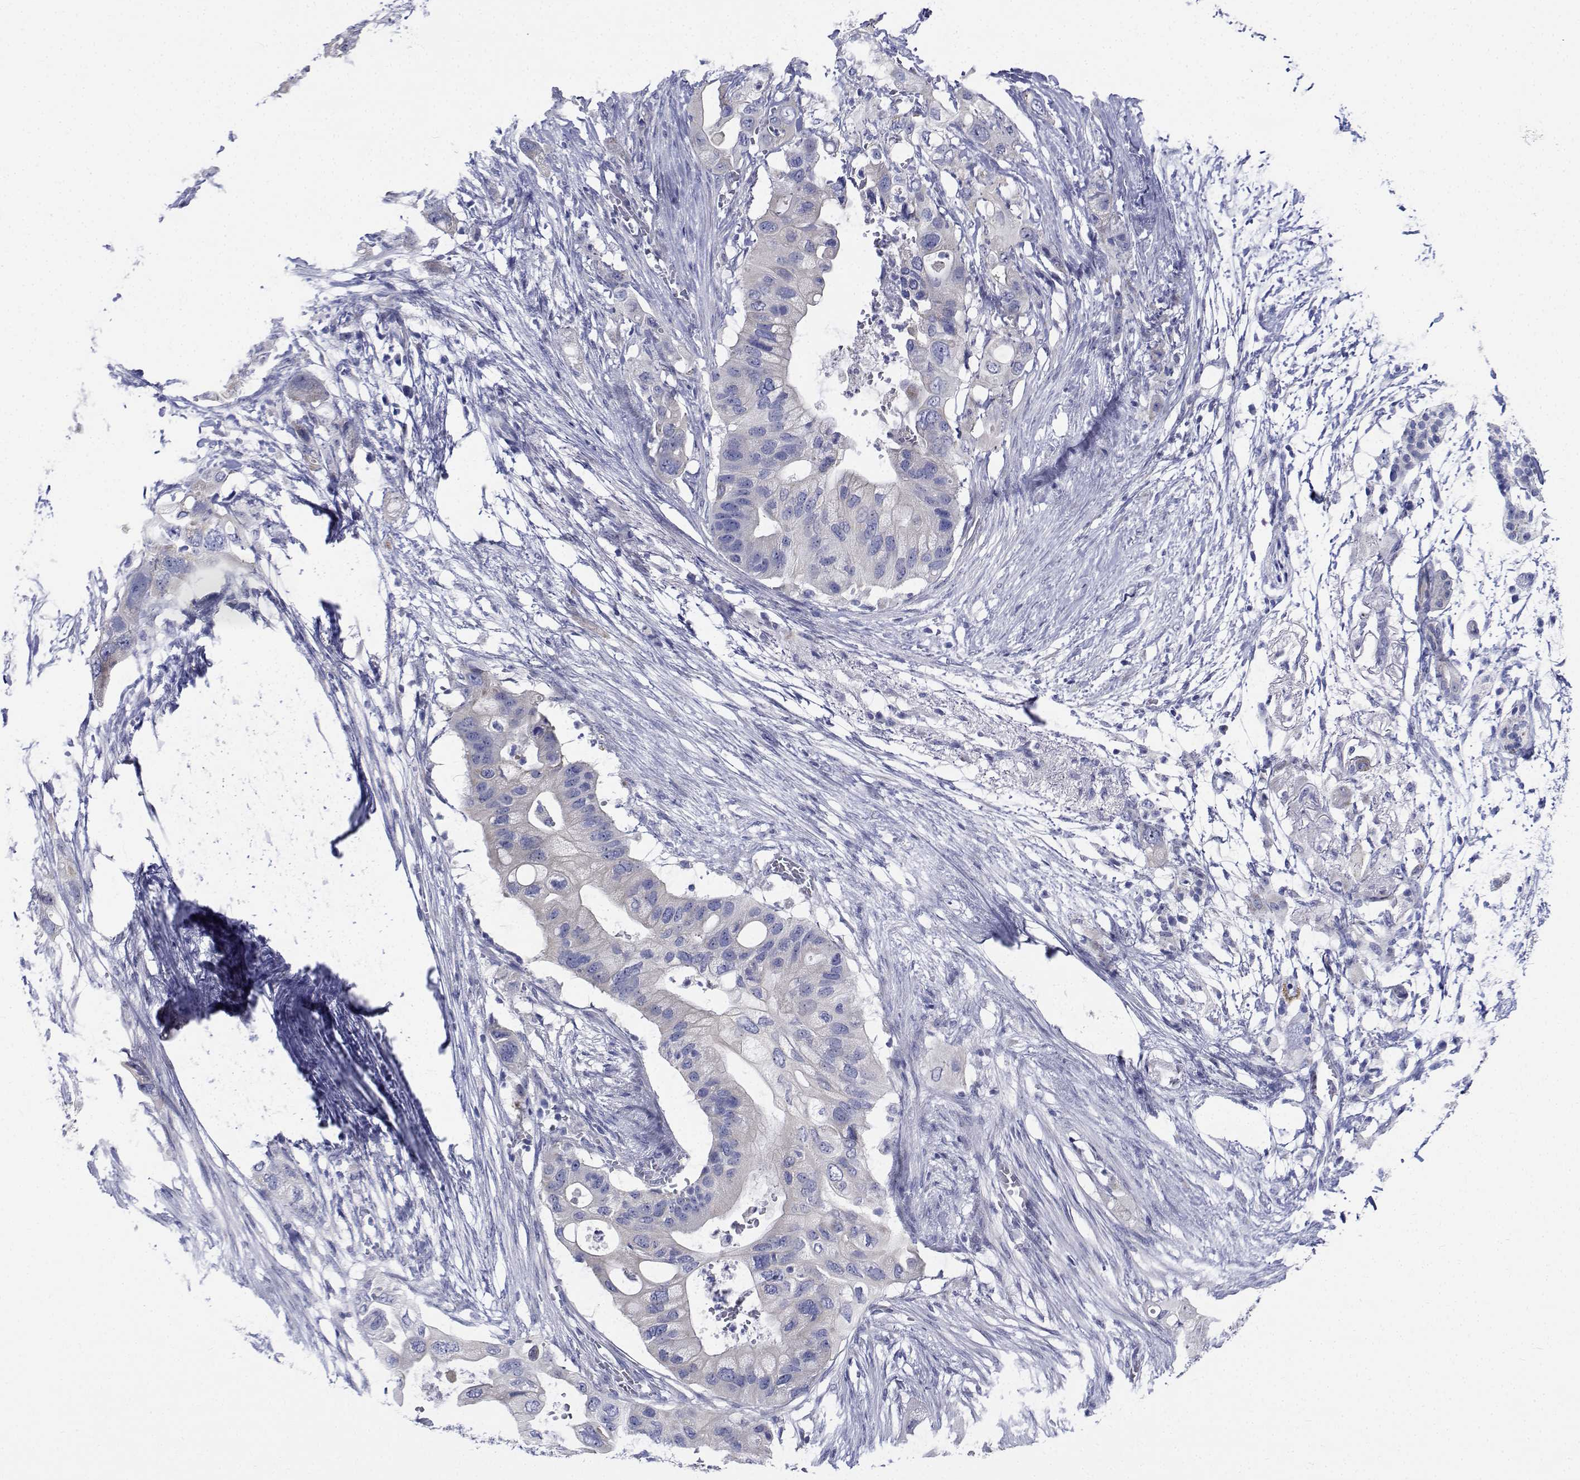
{"staining": {"intensity": "negative", "quantity": "none", "location": "none"}, "tissue": "pancreatic cancer", "cell_type": "Tumor cells", "image_type": "cancer", "snomed": [{"axis": "morphology", "description": "Adenocarcinoma, NOS"}, {"axis": "topography", "description": "Pancreas"}], "caption": "A photomicrograph of adenocarcinoma (pancreatic) stained for a protein reveals no brown staining in tumor cells. (DAB immunohistochemistry with hematoxylin counter stain).", "gene": "CDHR3", "patient": {"sex": "female", "age": 72}}